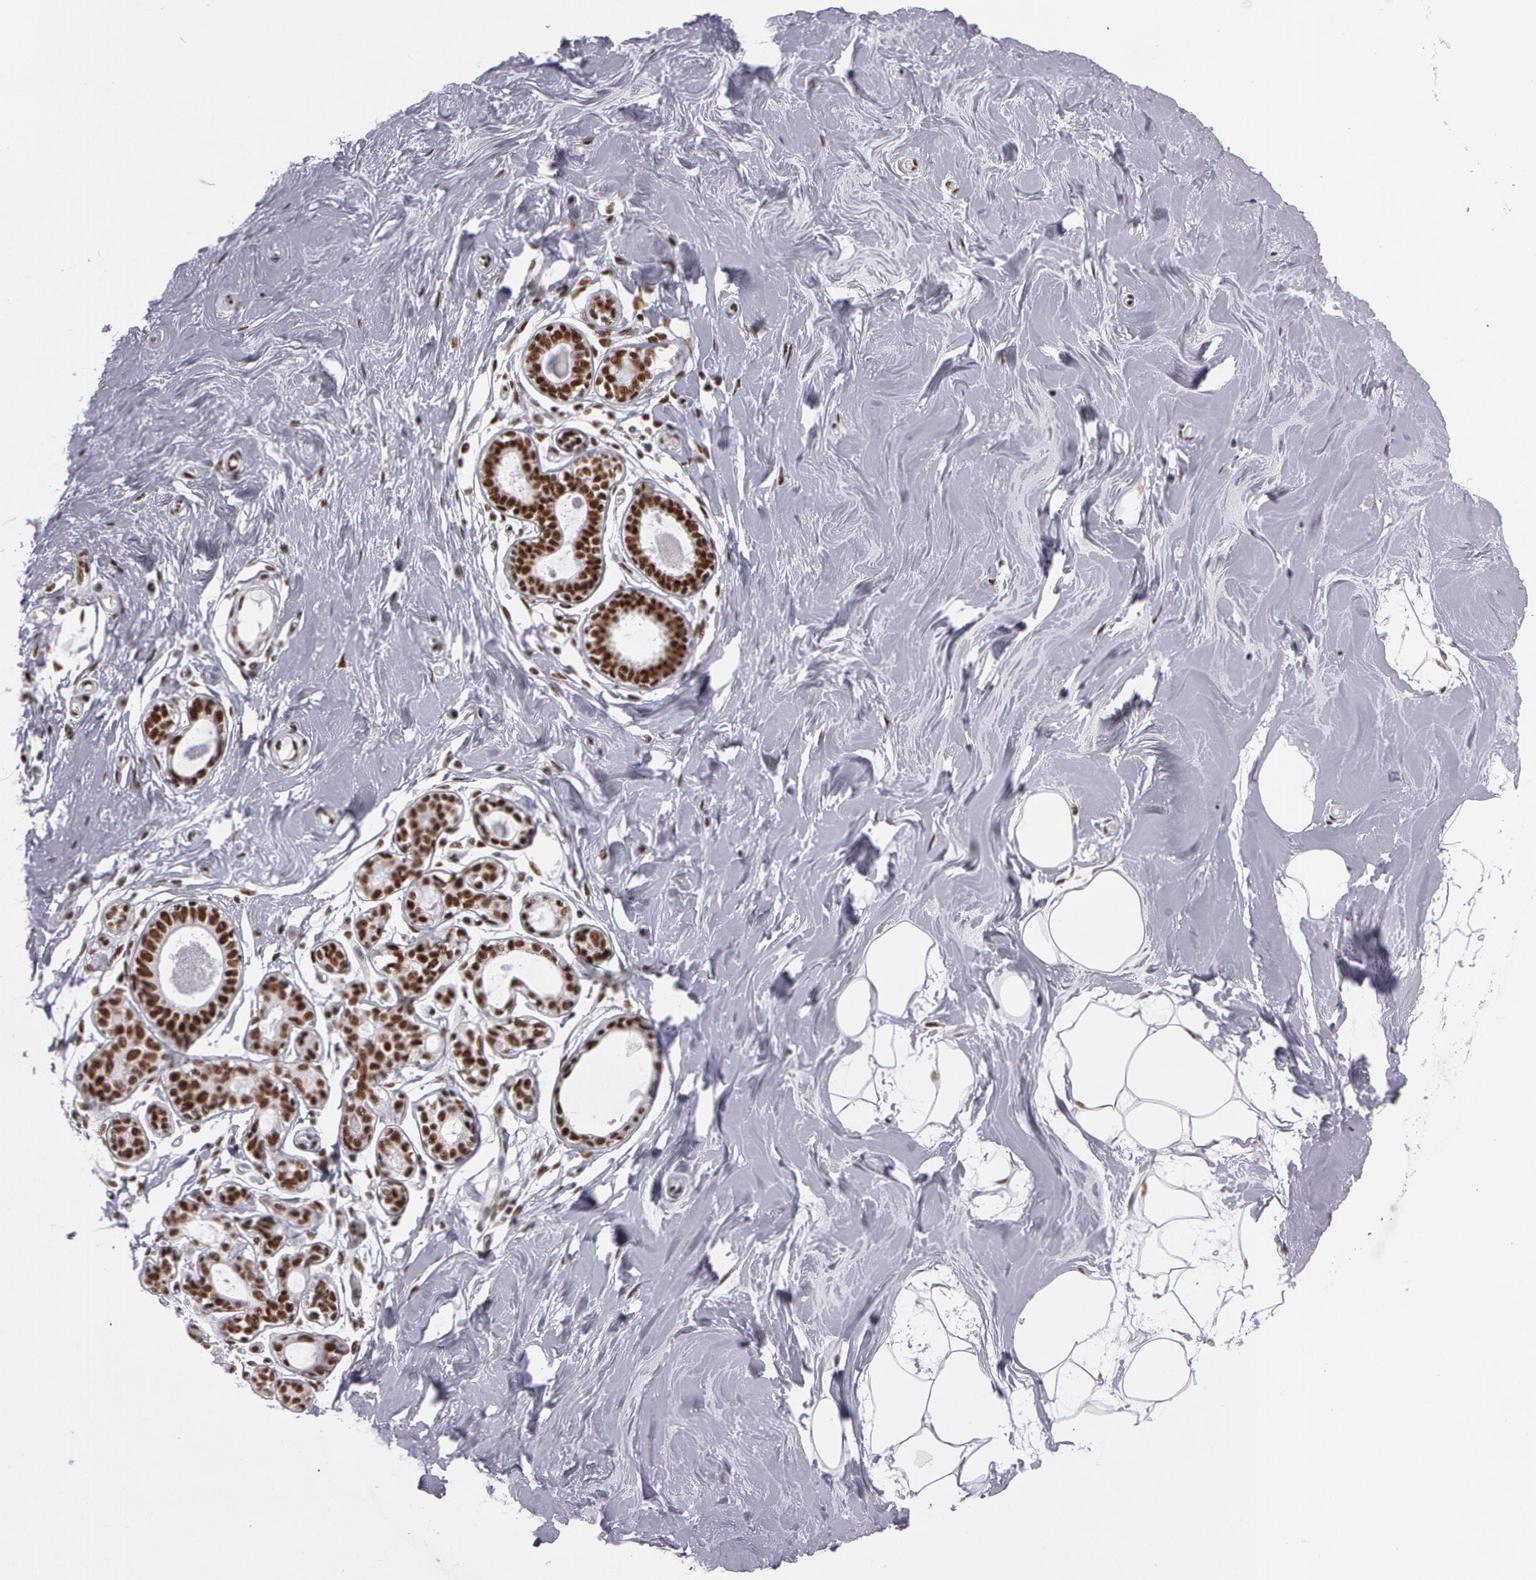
{"staining": {"intensity": "moderate", "quantity": ">75%", "location": "nuclear"}, "tissue": "adipose tissue", "cell_type": "Adipocytes", "image_type": "normal", "snomed": [{"axis": "morphology", "description": "Normal tissue, NOS"}, {"axis": "topography", "description": "Breast"}], "caption": "High-power microscopy captured an immunohistochemistry (IHC) micrograph of benign adipose tissue, revealing moderate nuclear staining in about >75% of adipocytes.", "gene": "PNN", "patient": {"sex": "female", "age": 44}}